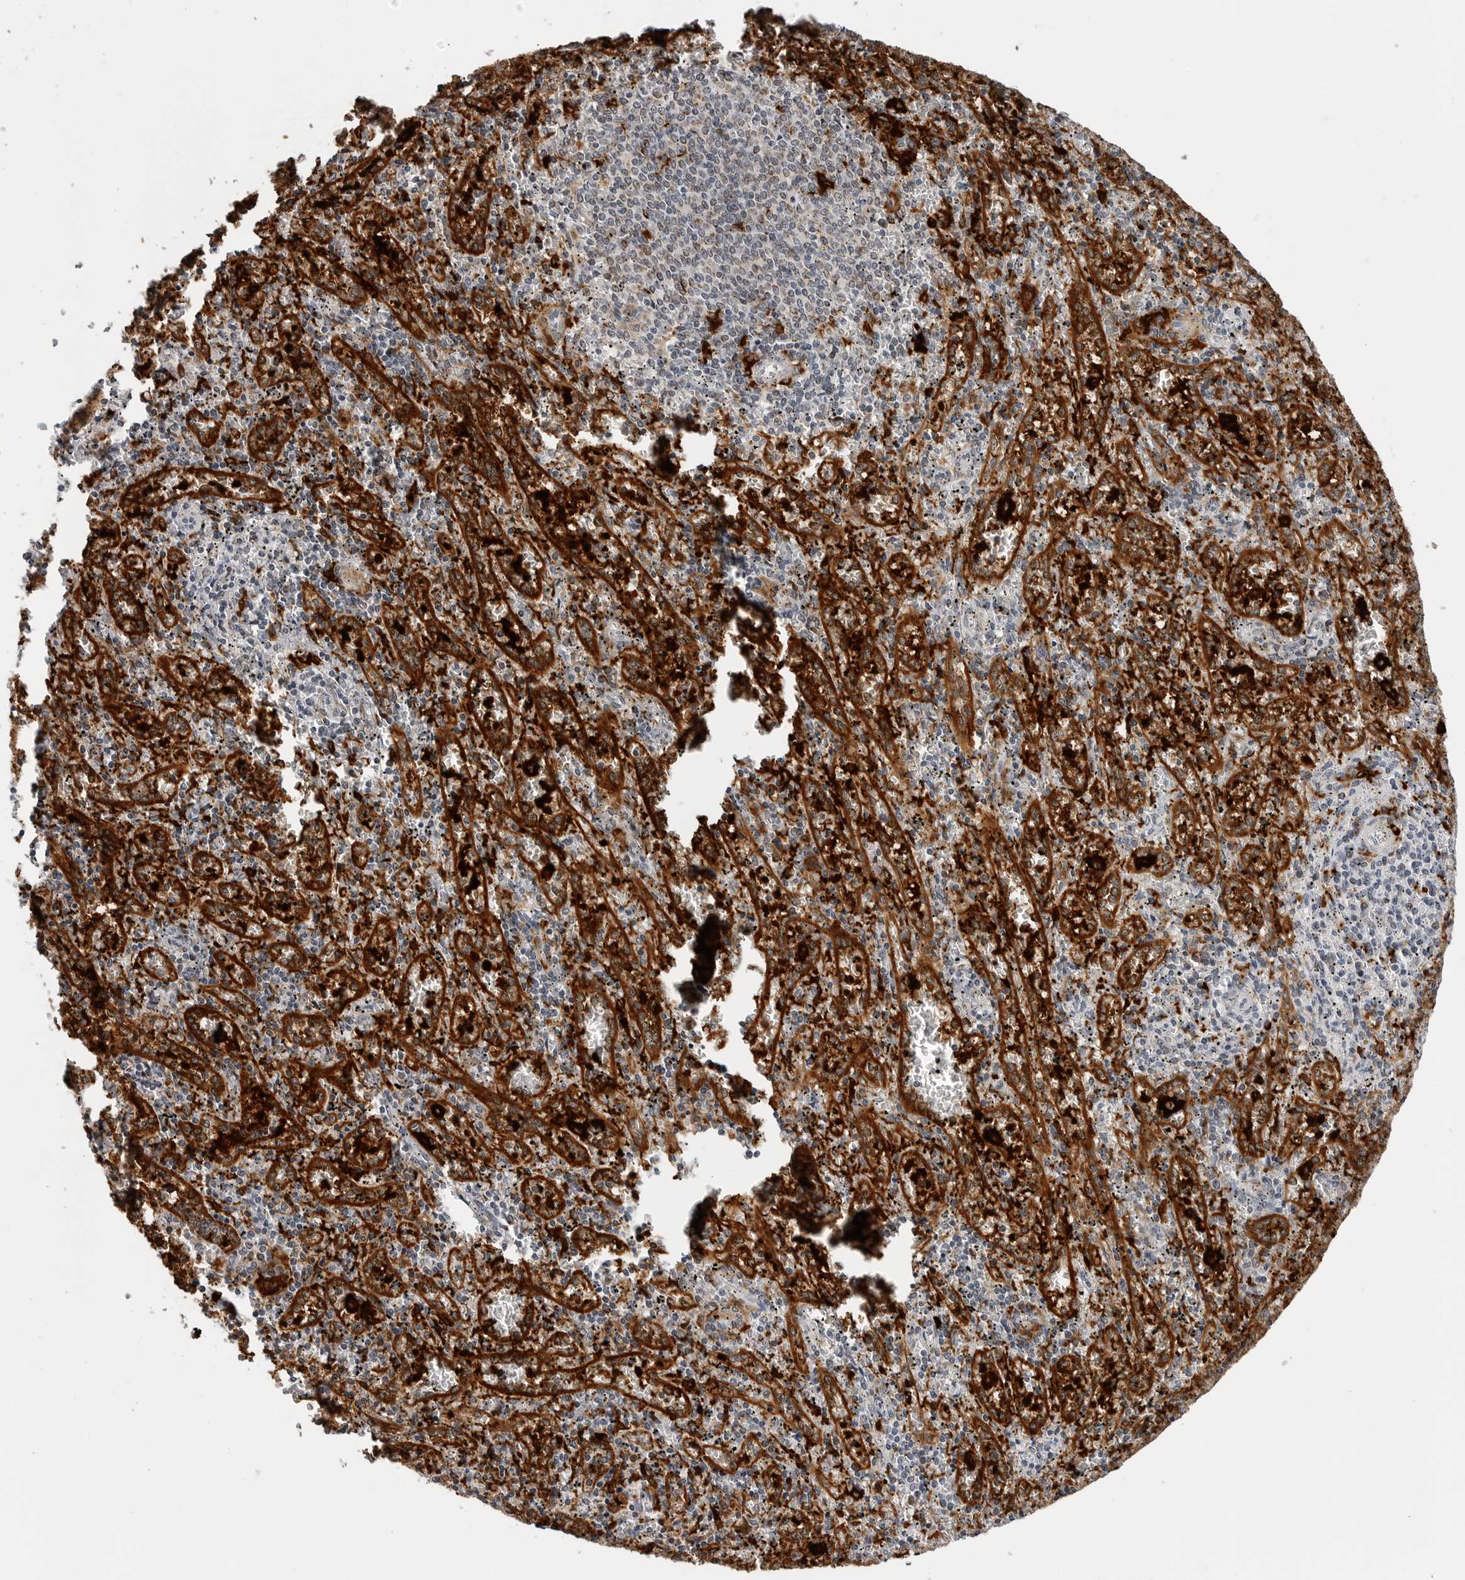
{"staining": {"intensity": "moderate", "quantity": "<25%", "location": "cytoplasmic/membranous"}, "tissue": "spleen", "cell_type": "Cells in red pulp", "image_type": "normal", "snomed": [{"axis": "morphology", "description": "Normal tissue, NOS"}, {"axis": "topography", "description": "Spleen"}], "caption": "A histopathology image of human spleen stained for a protein shows moderate cytoplasmic/membranous brown staining in cells in red pulp.", "gene": "CDK20", "patient": {"sex": "male", "age": 11}}